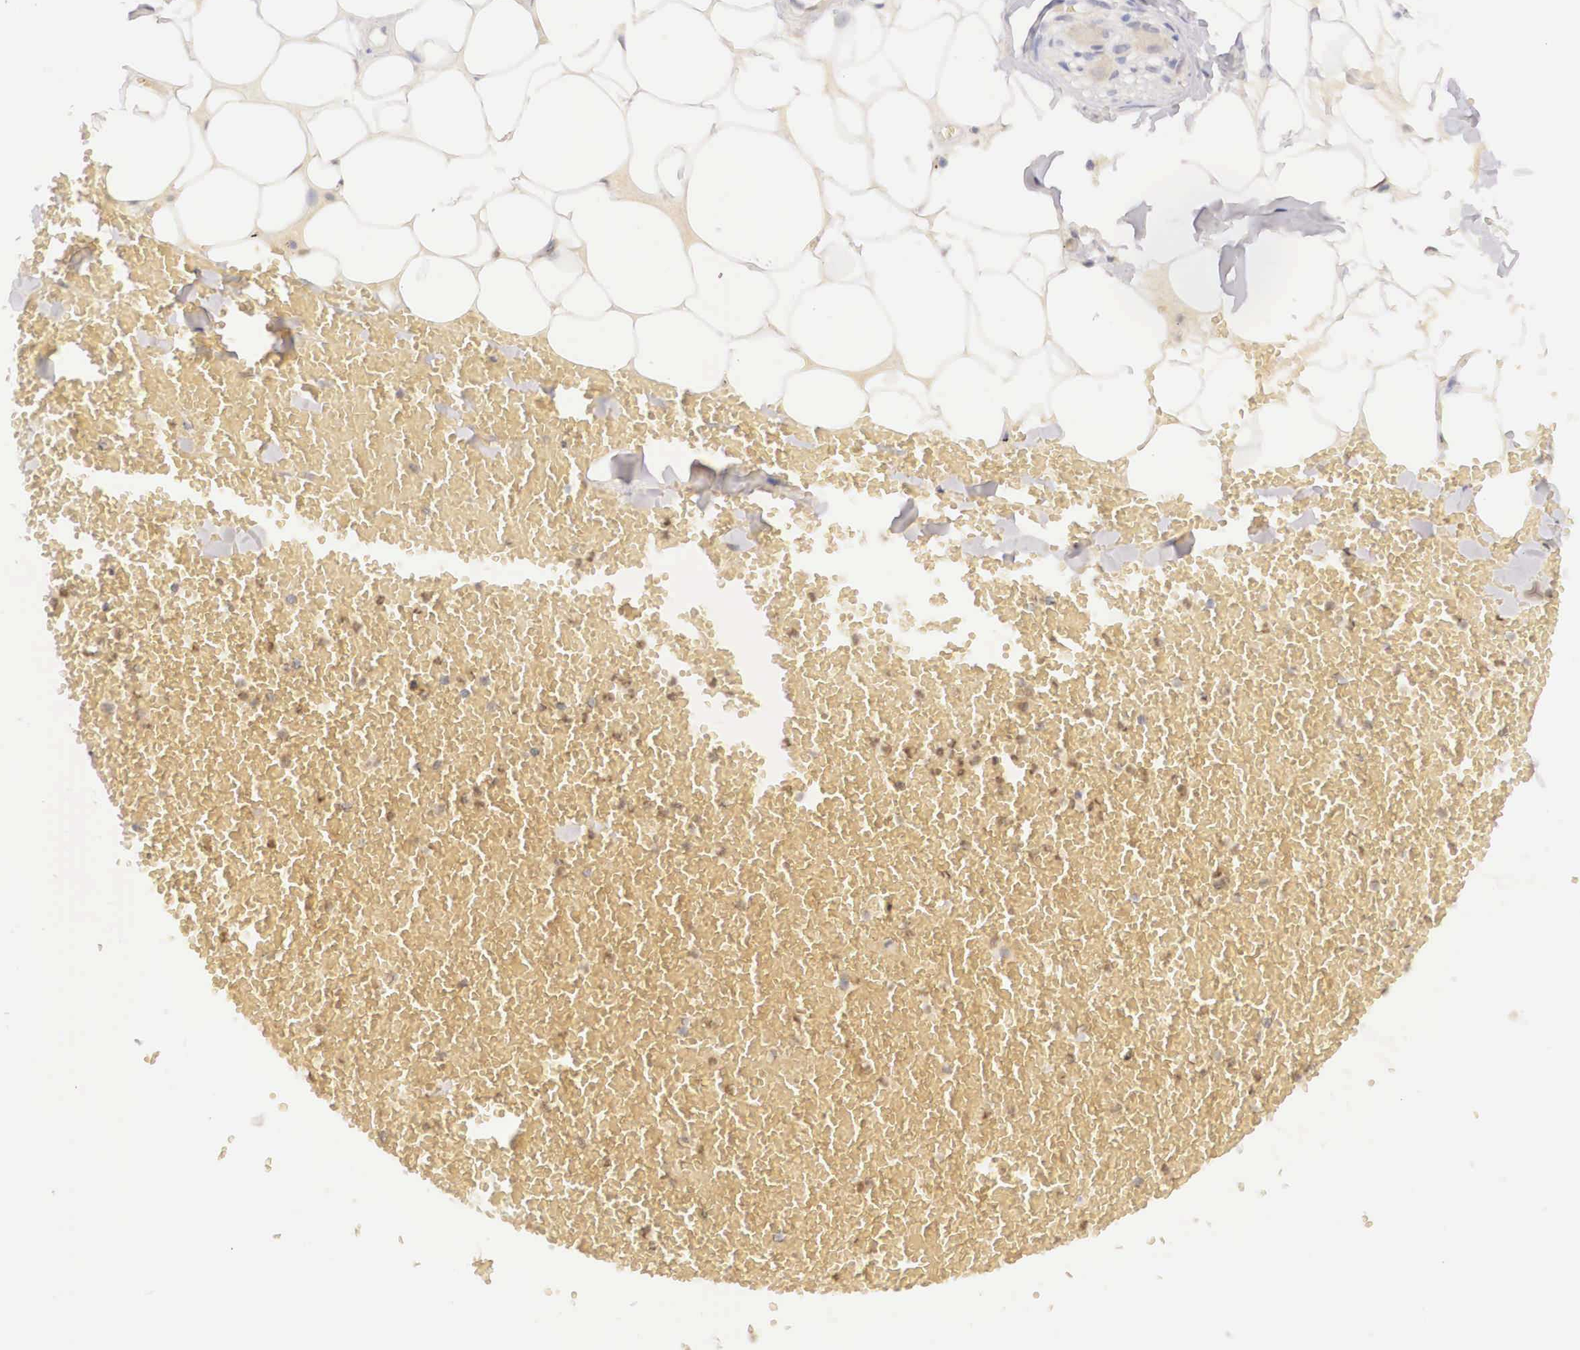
{"staining": {"intensity": "weak", "quantity": "<25%", "location": "cytoplasmic/membranous"}, "tissue": "adipose tissue", "cell_type": "Adipocytes", "image_type": "normal", "snomed": [{"axis": "morphology", "description": "Normal tissue, NOS"}, {"axis": "morphology", "description": "Inflammation, NOS"}, {"axis": "topography", "description": "Lymph node"}, {"axis": "topography", "description": "Peripheral nerve tissue"}], "caption": "An image of human adipose tissue is negative for staining in adipocytes. (Immunohistochemistry, brightfield microscopy, high magnification).", "gene": "BCL6", "patient": {"sex": "male", "age": 52}}